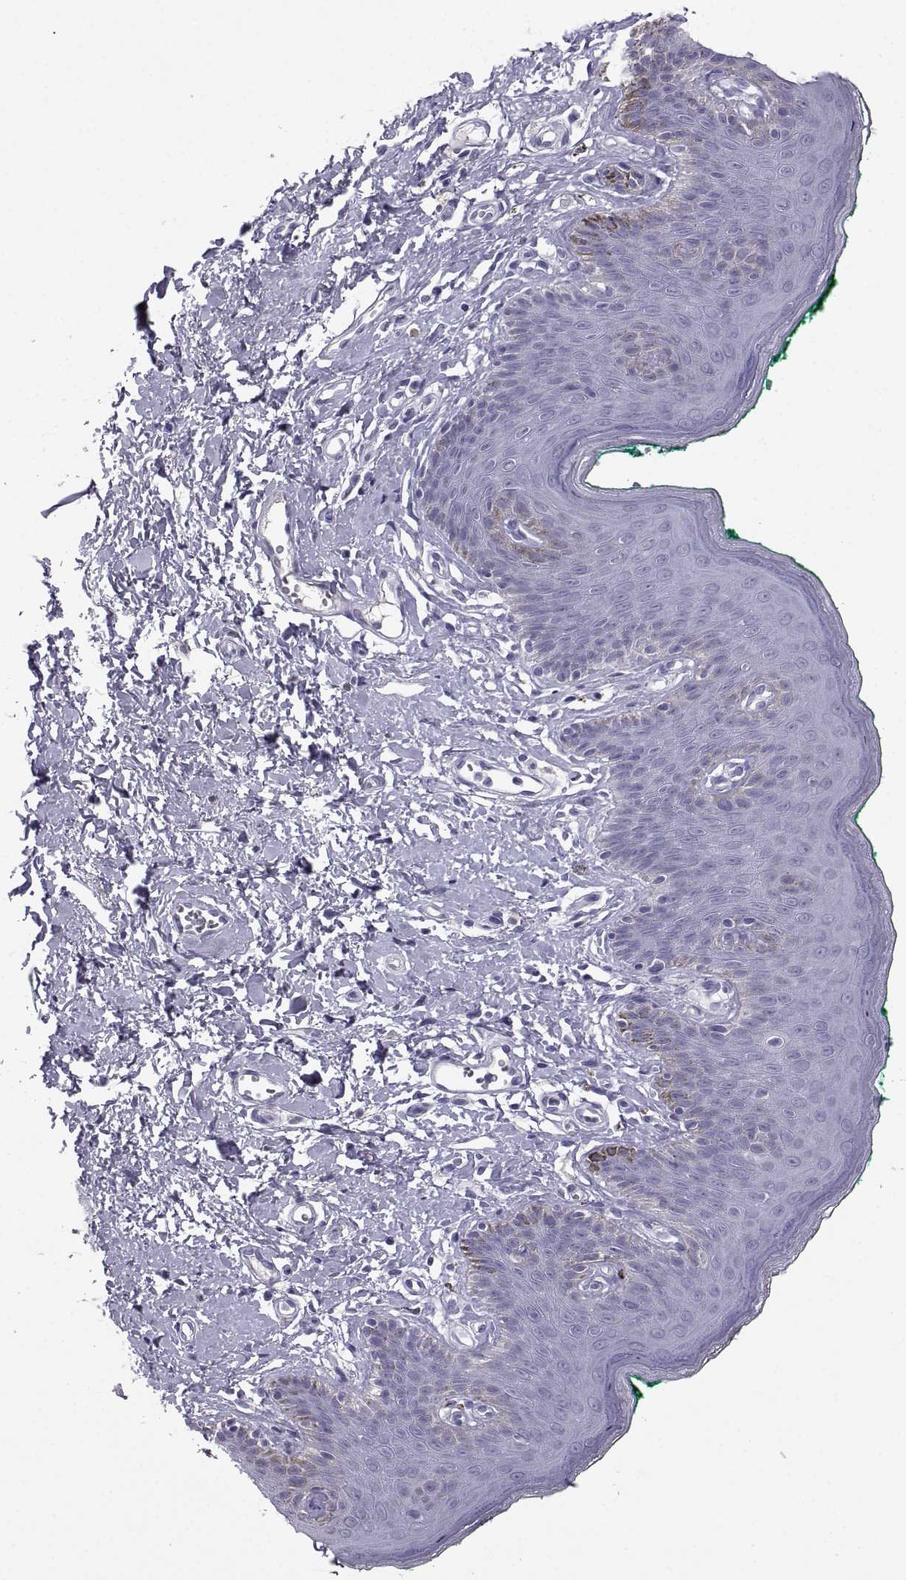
{"staining": {"intensity": "negative", "quantity": "none", "location": "none"}, "tissue": "skin", "cell_type": "Epidermal cells", "image_type": "normal", "snomed": [{"axis": "morphology", "description": "Normal tissue, NOS"}, {"axis": "topography", "description": "Vulva"}], "caption": "Immunohistochemical staining of benign skin reveals no significant expression in epidermal cells. The staining was performed using DAB to visualize the protein expression in brown, while the nuclei were stained in blue with hematoxylin (Magnification: 20x).", "gene": "SOX21", "patient": {"sex": "female", "age": 66}}